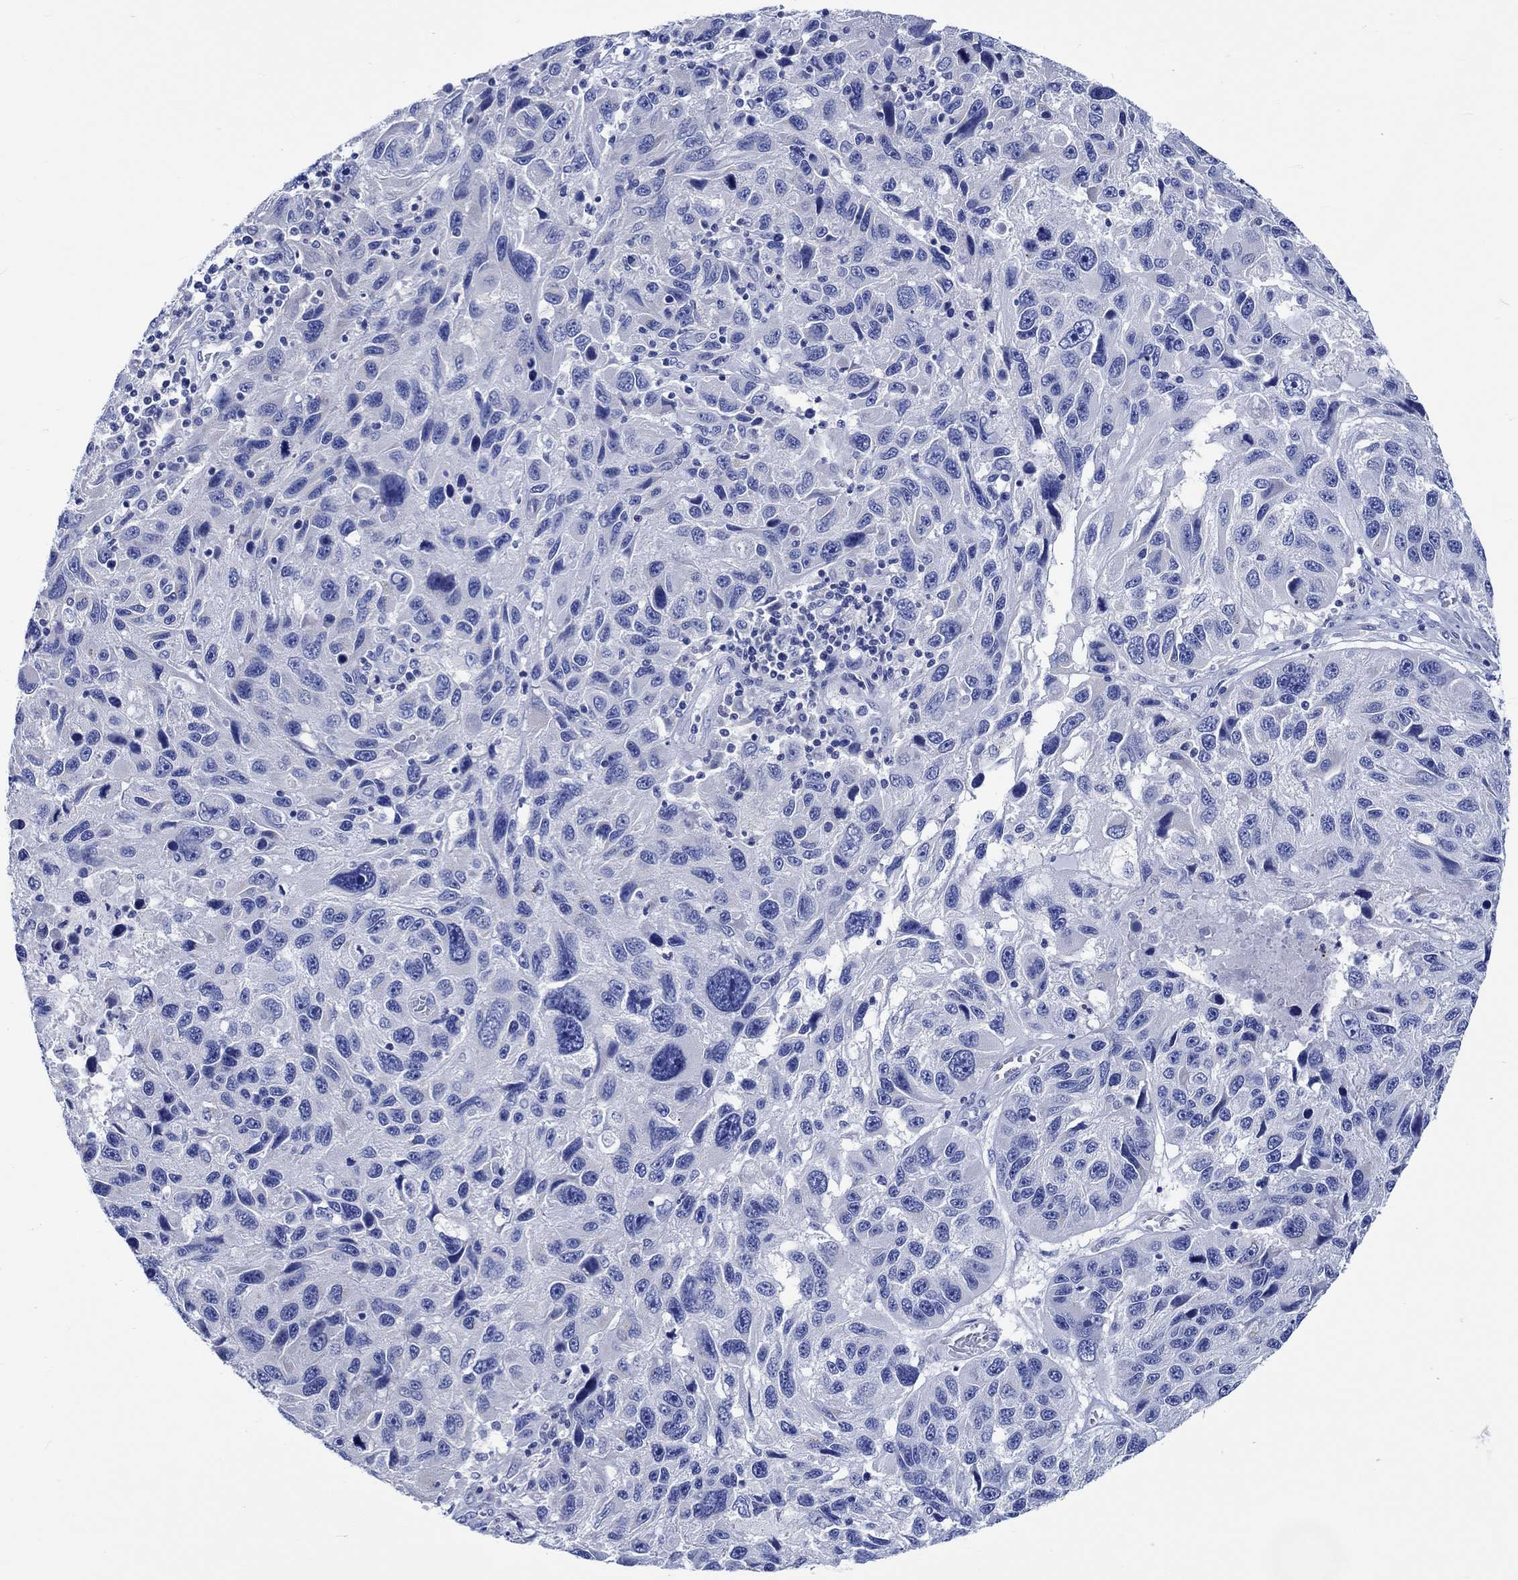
{"staining": {"intensity": "negative", "quantity": "none", "location": "none"}, "tissue": "melanoma", "cell_type": "Tumor cells", "image_type": "cancer", "snomed": [{"axis": "morphology", "description": "Malignant melanoma, NOS"}, {"axis": "topography", "description": "Skin"}], "caption": "DAB (3,3'-diaminobenzidine) immunohistochemical staining of human melanoma displays no significant positivity in tumor cells.", "gene": "PTPRN2", "patient": {"sex": "male", "age": 53}}